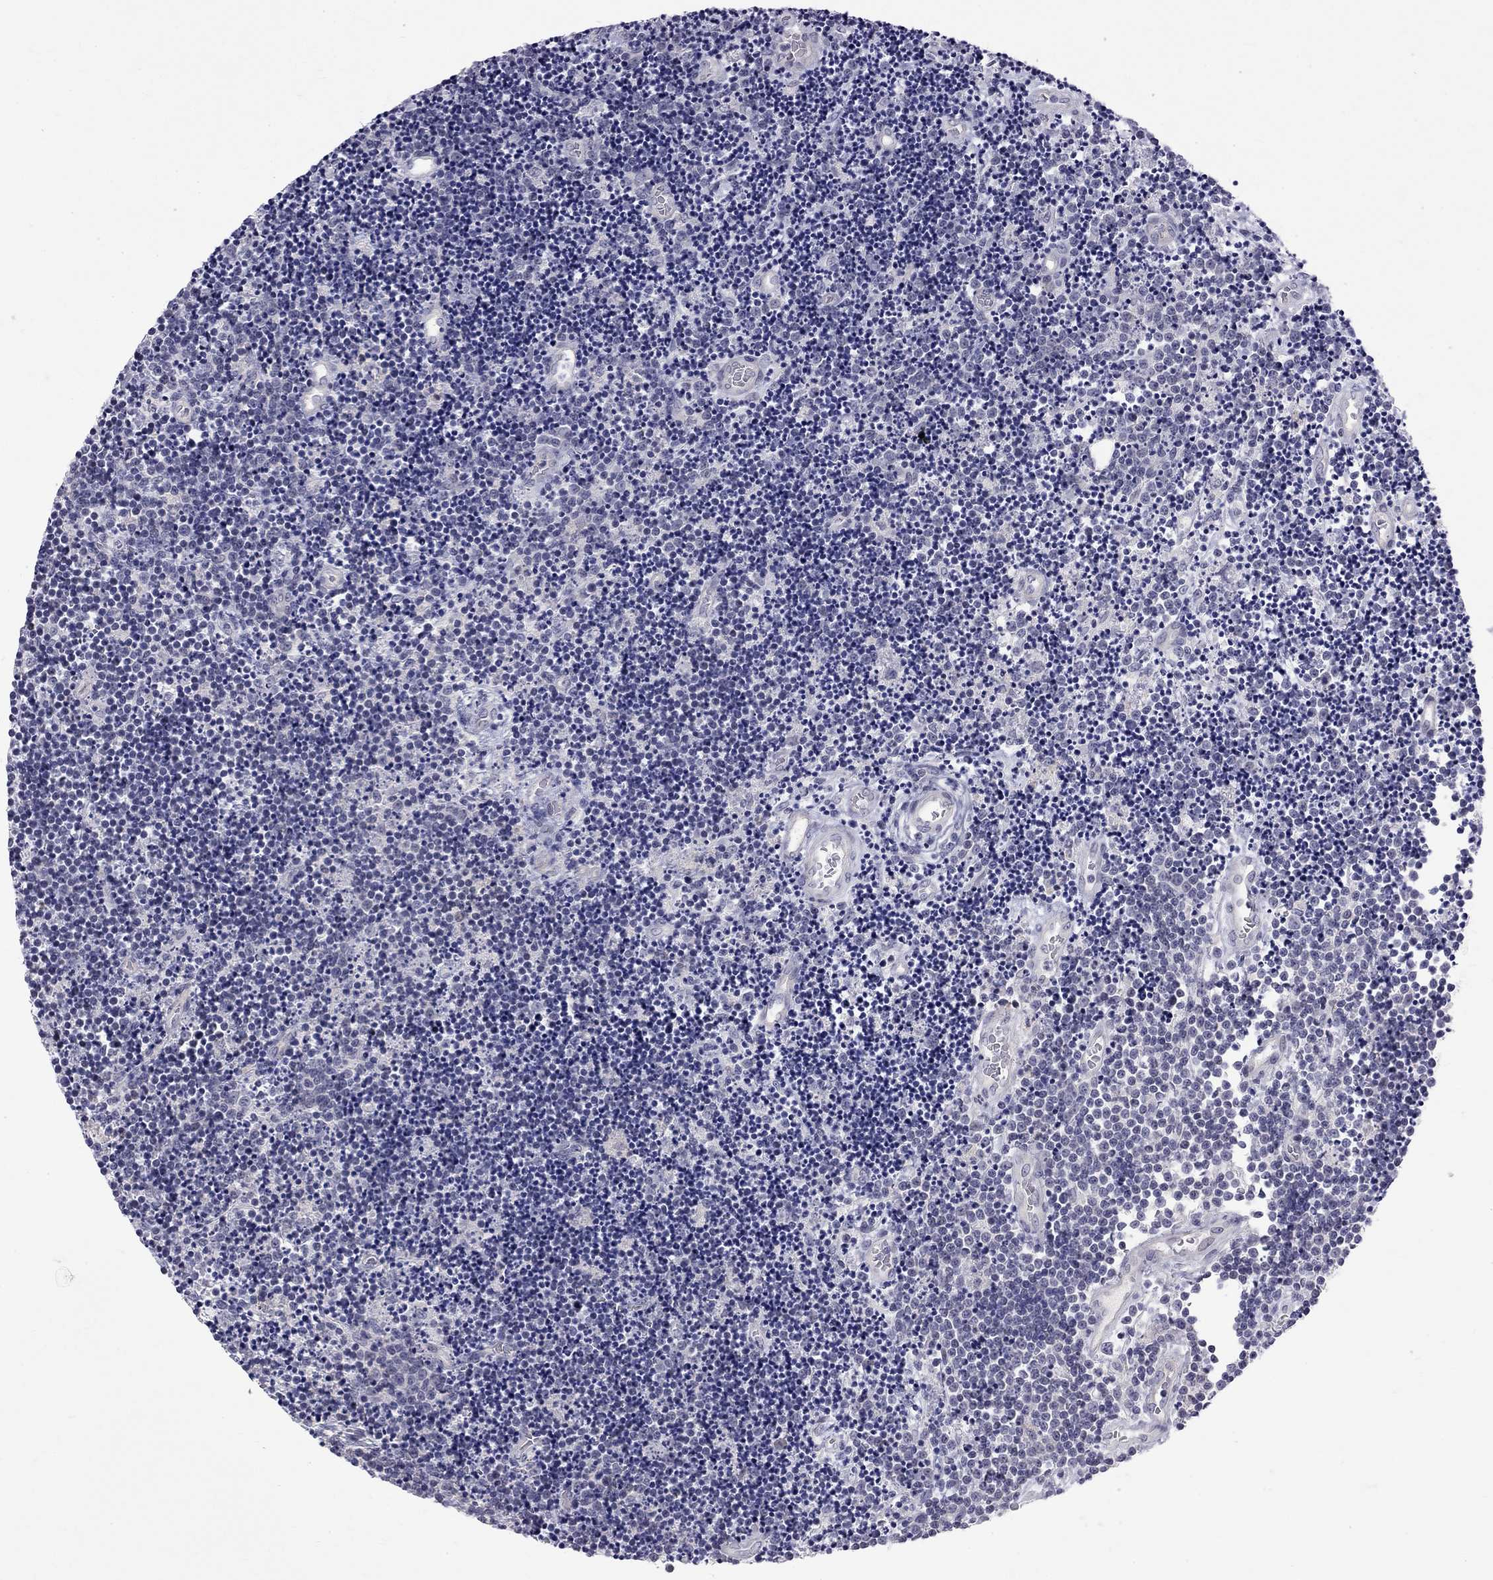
{"staining": {"intensity": "negative", "quantity": "none", "location": "none"}, "tissue": "lymphoma", "cell_type": "Tumor cells", "image_type": "cancer", "snomed": [{"axis": "morphology", "description": "Malignant lymphoma, non-Hodgkin's type, Low grade"}, {"axis": "topography", "description": "Brain"}], "caption": "Tumor cells are negative for brown protein staining in low-grade malignant lymphoma, non-Hodgkin's type.", "gene": "RTL9", "patient": {"sex": "female", "age": 66}}